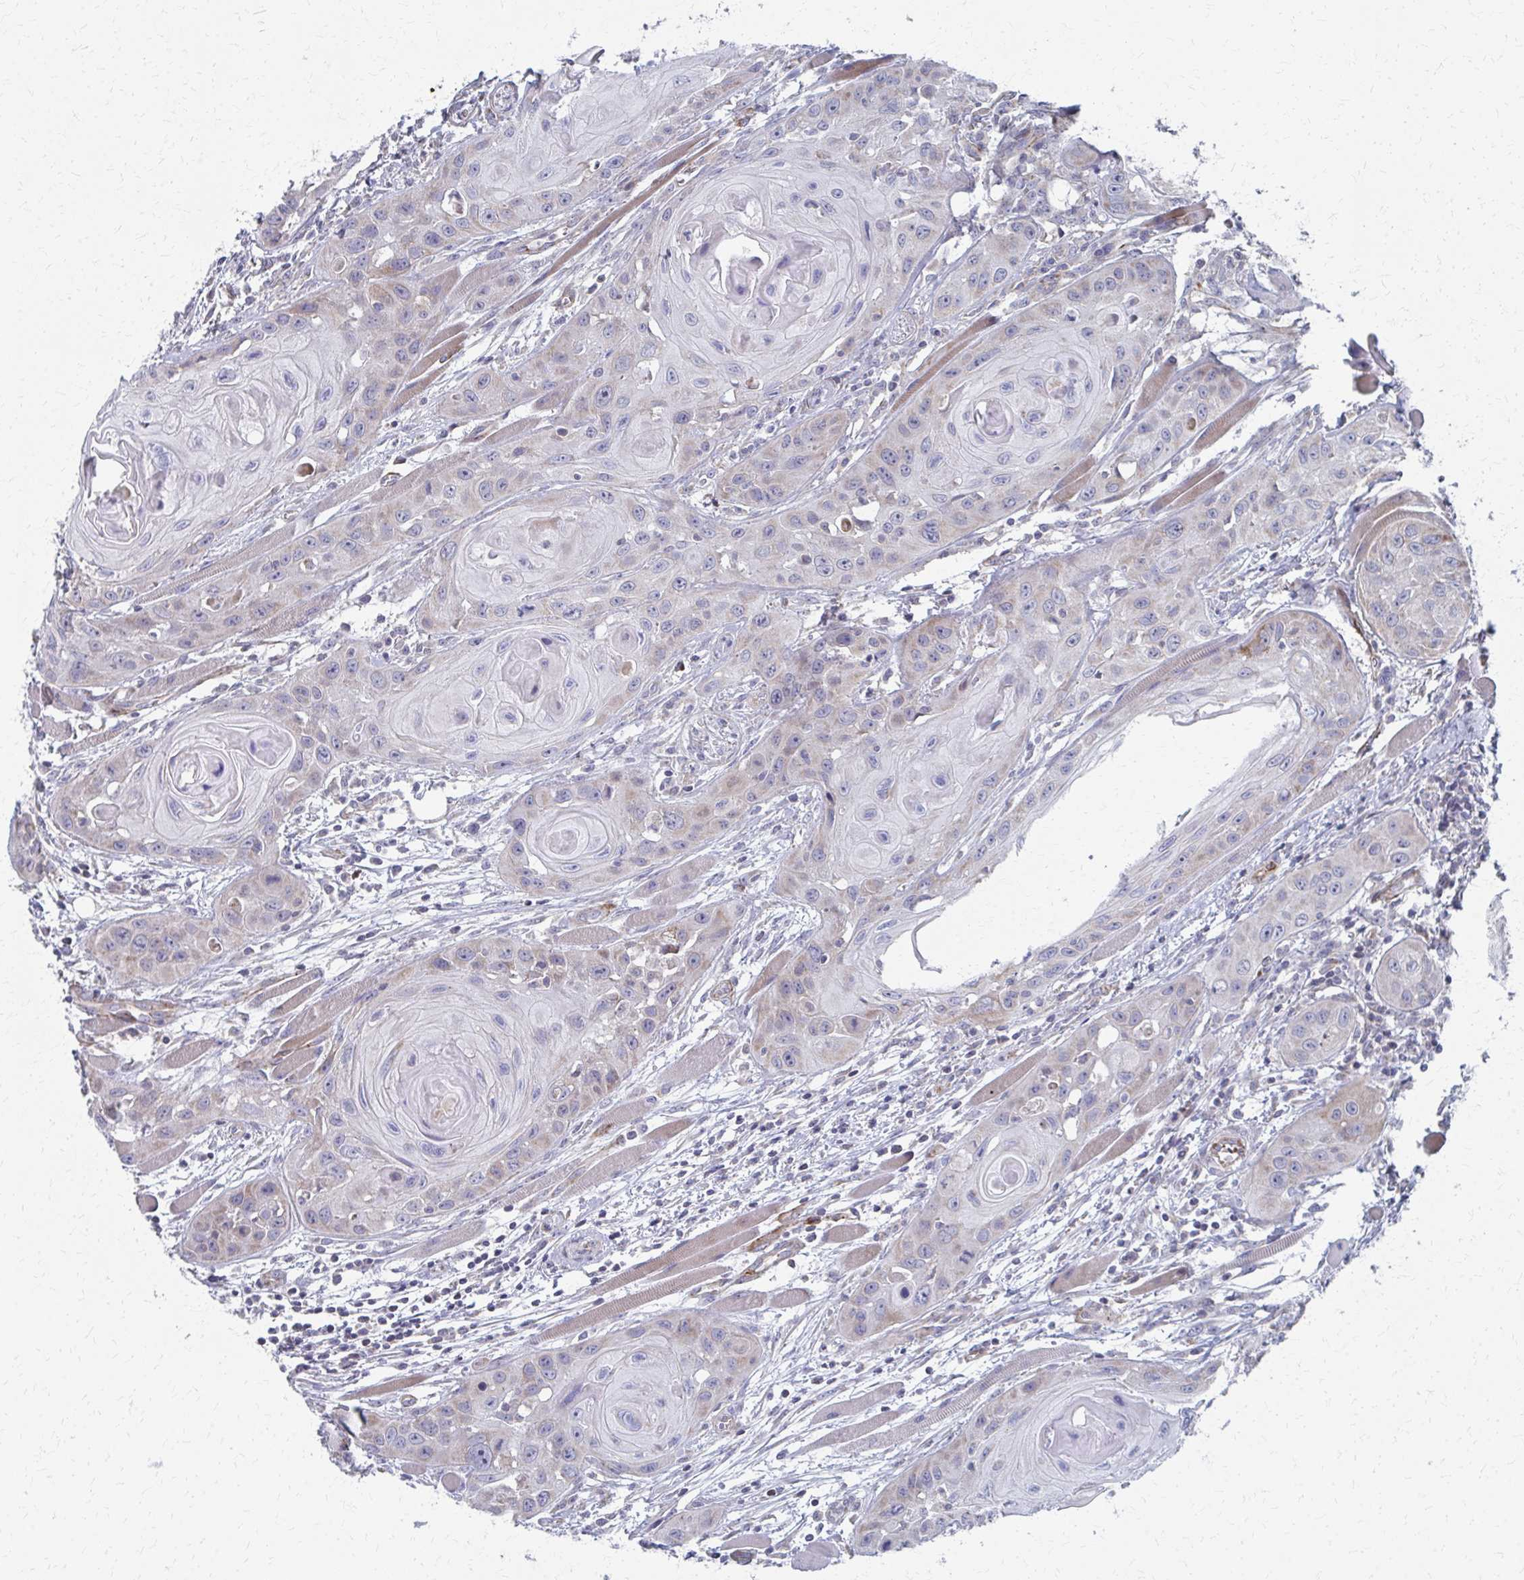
{"staining": {"intensity": "negative", "quantity": "none", "location": "none"}, "tissue": "head and neck cancer", "cell_type": "Tumor cells", "image_type": "cancer", "snomed": [{"axis": "morphology", "description": "Squamous cell carcinoma, NOS"}, {"axis": "topography", "description": "Oral tissue"}, {"axis": "topography", "description": "Head-Neck"}], "caption": "Immunohistochemistry photomicrograph of neoplastic tissue: head and neck cancer (squamous cell carcinoma) stained with DAB (3,3'-diaminobenzidine) displays no significant protein staining in tumor cells. The staining was performed using DAB to visualize the protein expression in brown, while the nuclei were stained in blue with hematoxylin (Magnification: 20x).", "gene": "FAHD1", "patient": {"sex": "male", "age": 58}}